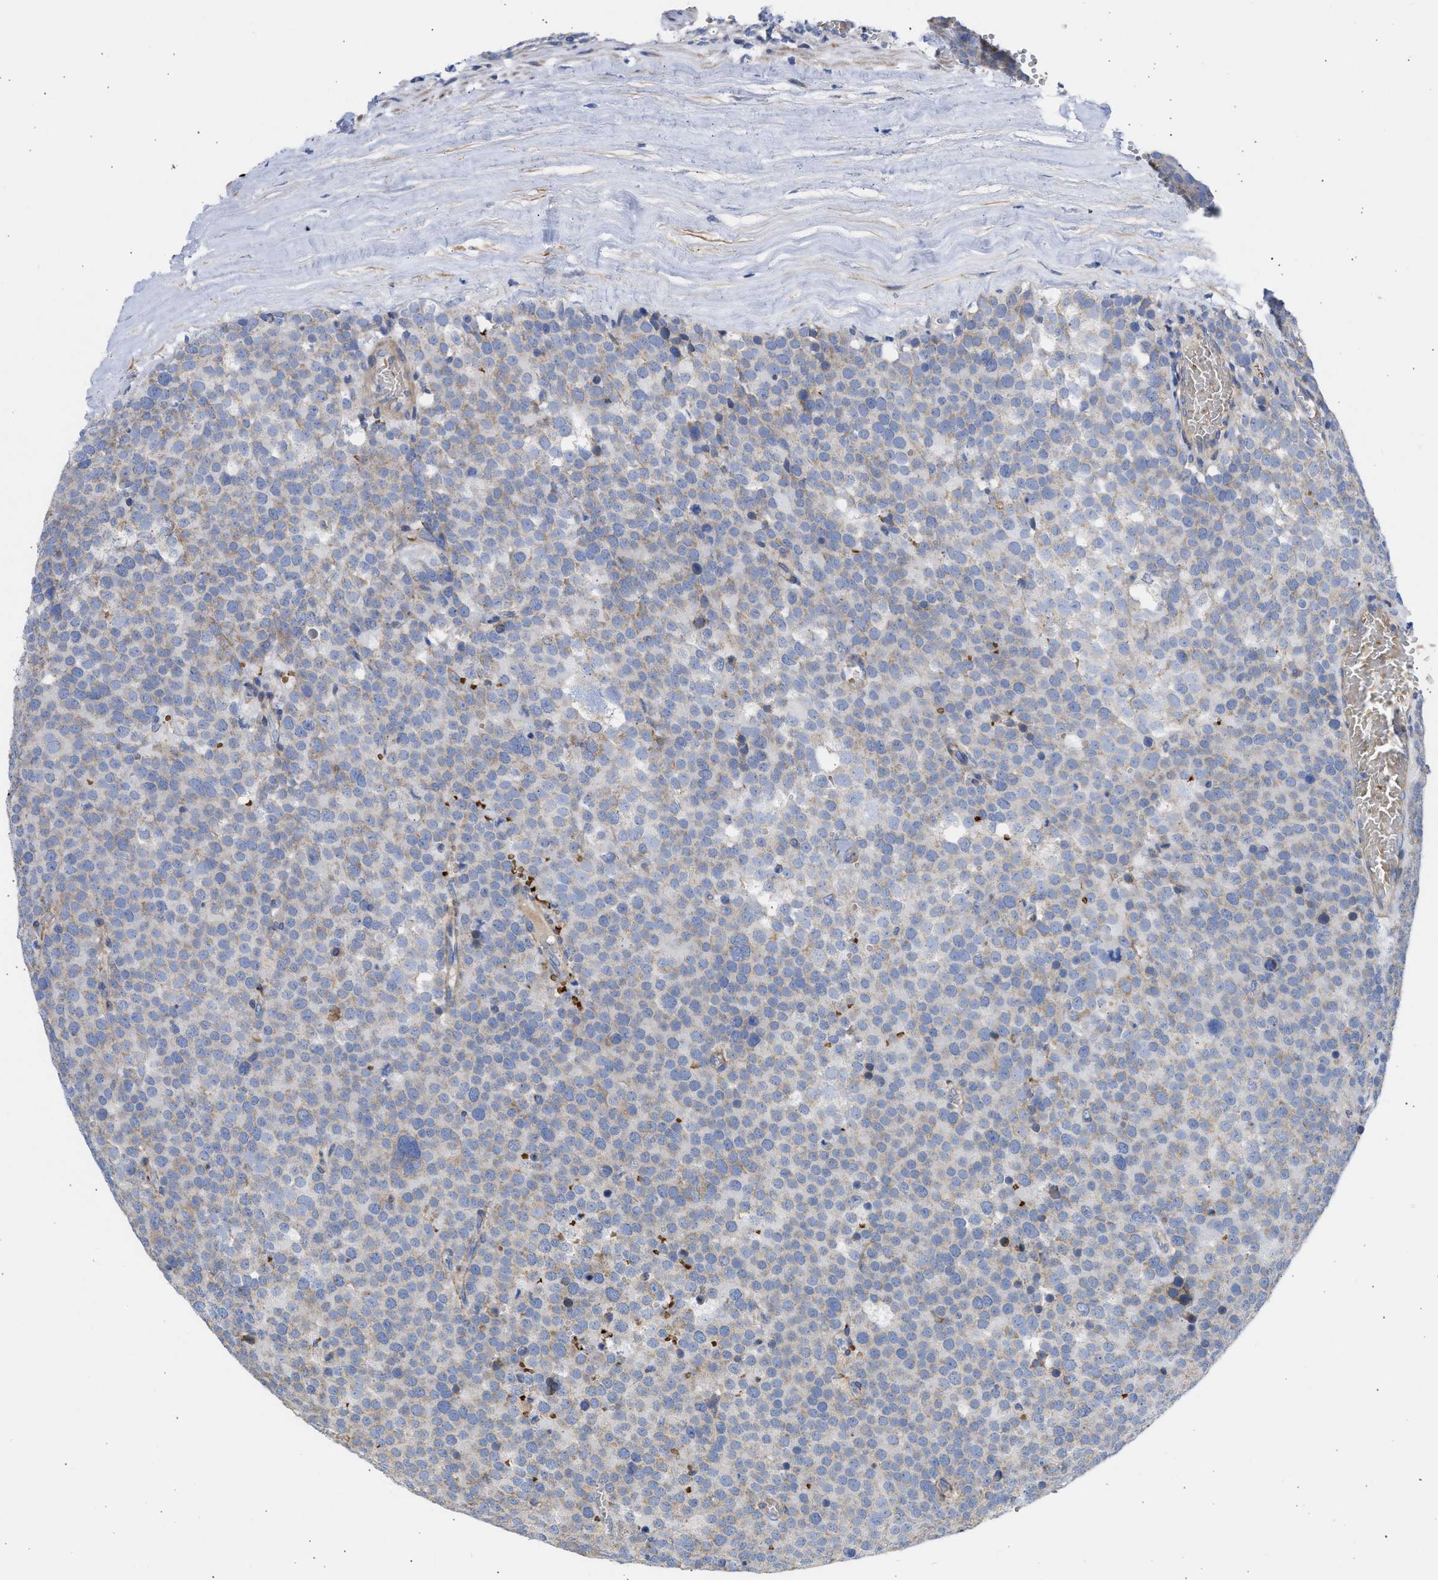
{"staining": {"intensity": "weak", "quantity": ">75%", "location": "cytoplasmic/membranous"}, "tissue": "testis cancer", "cell_type": "Tumor cells", "image_type": "cancer", "snomed": [{"axis": "morphology", "description": "Normal tissue, NOS"}, {"axis": "morphology", "description": "Seminoma, NOS"}, {"axis": "topography", "description": "Testis"}], "caption": "A photomicrograph of human testis seminoma stained for a protein displays weak cytoplasmic/membranous brown staining in tumor cells. The protein is stained brown, and the nuclei are stained in blue (DAB IHC with brightfield microscopy, high magnification).", "gene": "BTG3", "patient": {"sex": "male", "age": 71}}